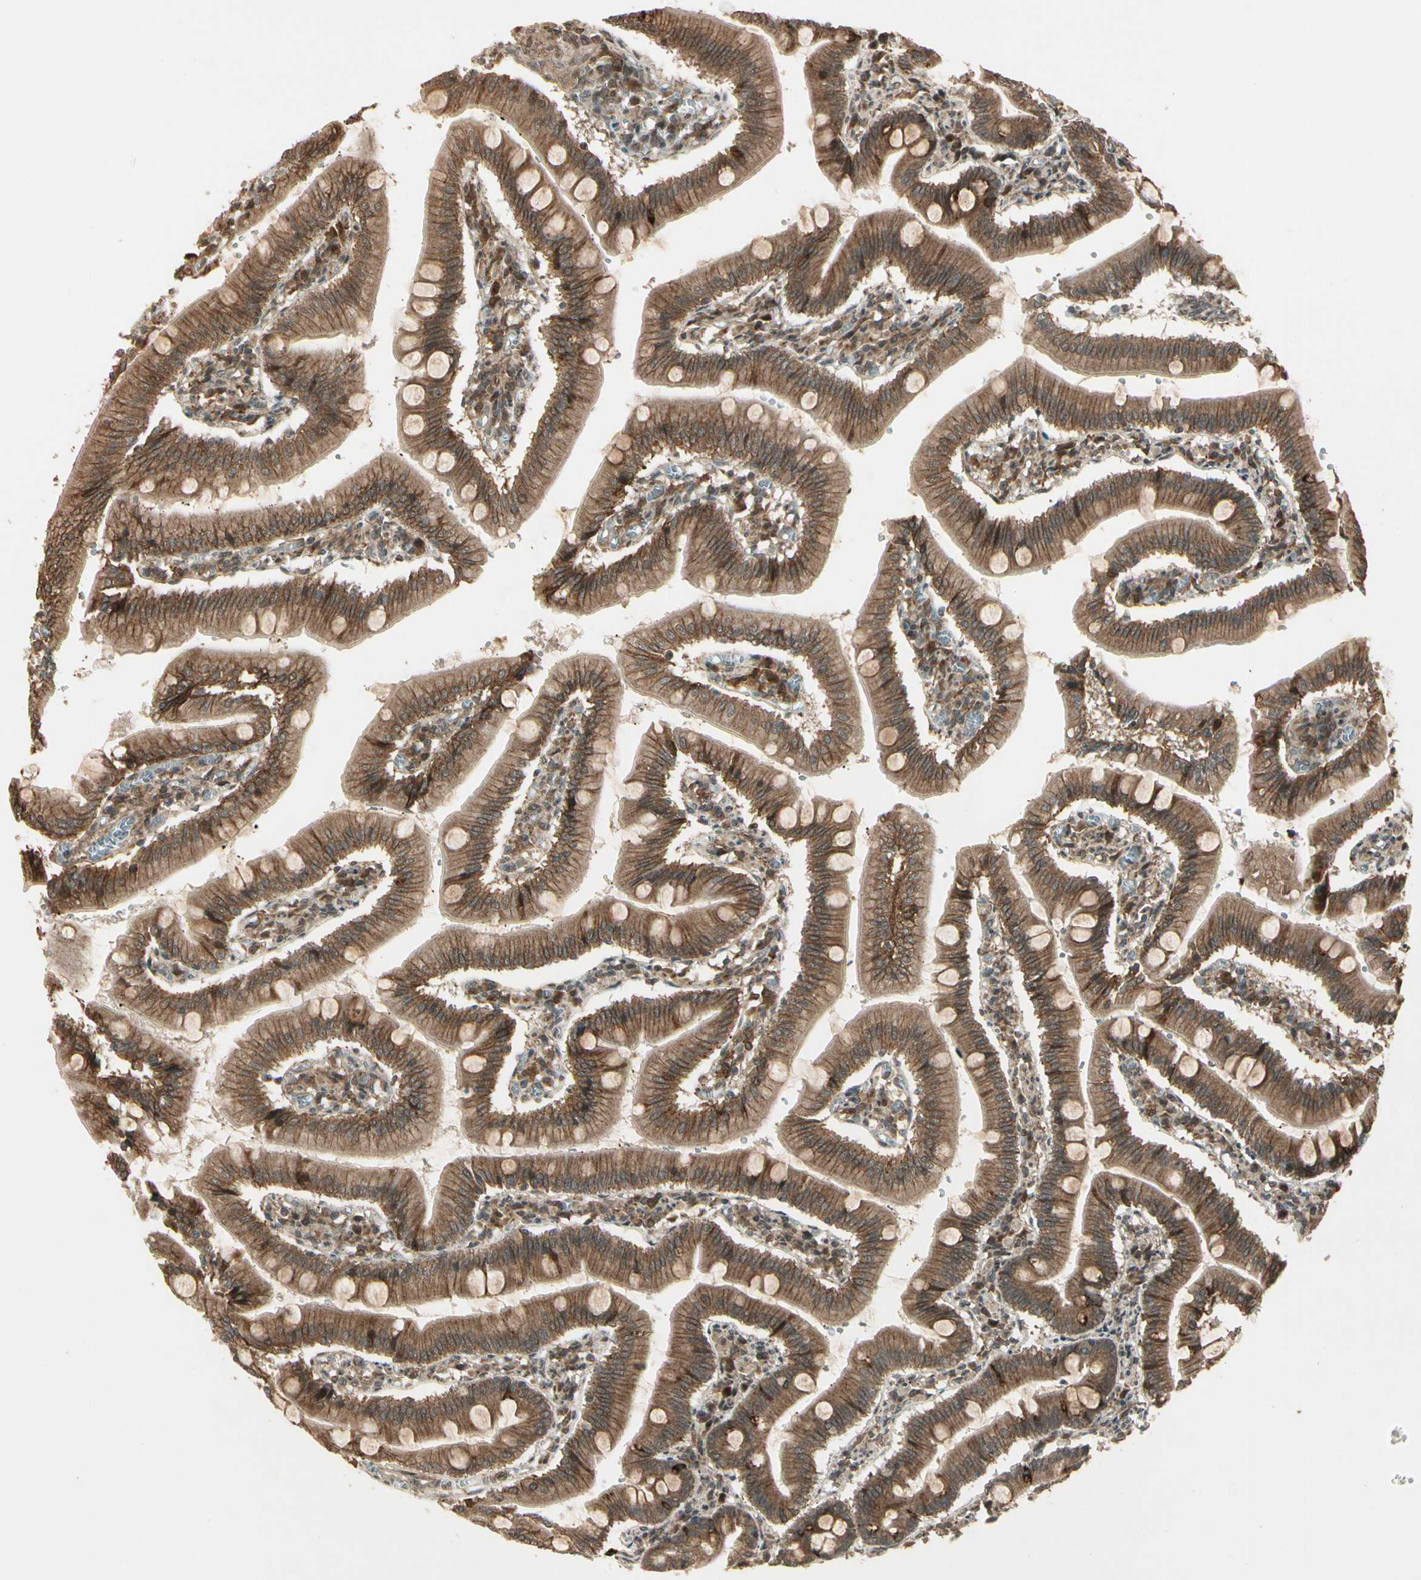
{"staining": {"intensity": "strong", "quantity": ">75%", "location": "cytoplasmic/membranous"}, "tissue": "small intestine", "cell_type": "Glandular cells", "image_type": "normal", "snomed": [{"axis": "morphology", "description": "Normal tissue, NOS"}, {"axis": "topography", "description": "Small intestine"}], "caption": "High-power microscopy captured an IHC photomicrograph of normal small intestine, revealing strong cytoplasmic/membranous positivity in approximately >75% of glandular cells. The staining was performed using DAB (3,3'-diaminobenzidine) to visualize the protein expression in brown, while the nuclei were stained in blue with hematoxylin (Magnification: 20x).", "gene": "GLUL", "patient": {"sex": "male", "age": 71}}